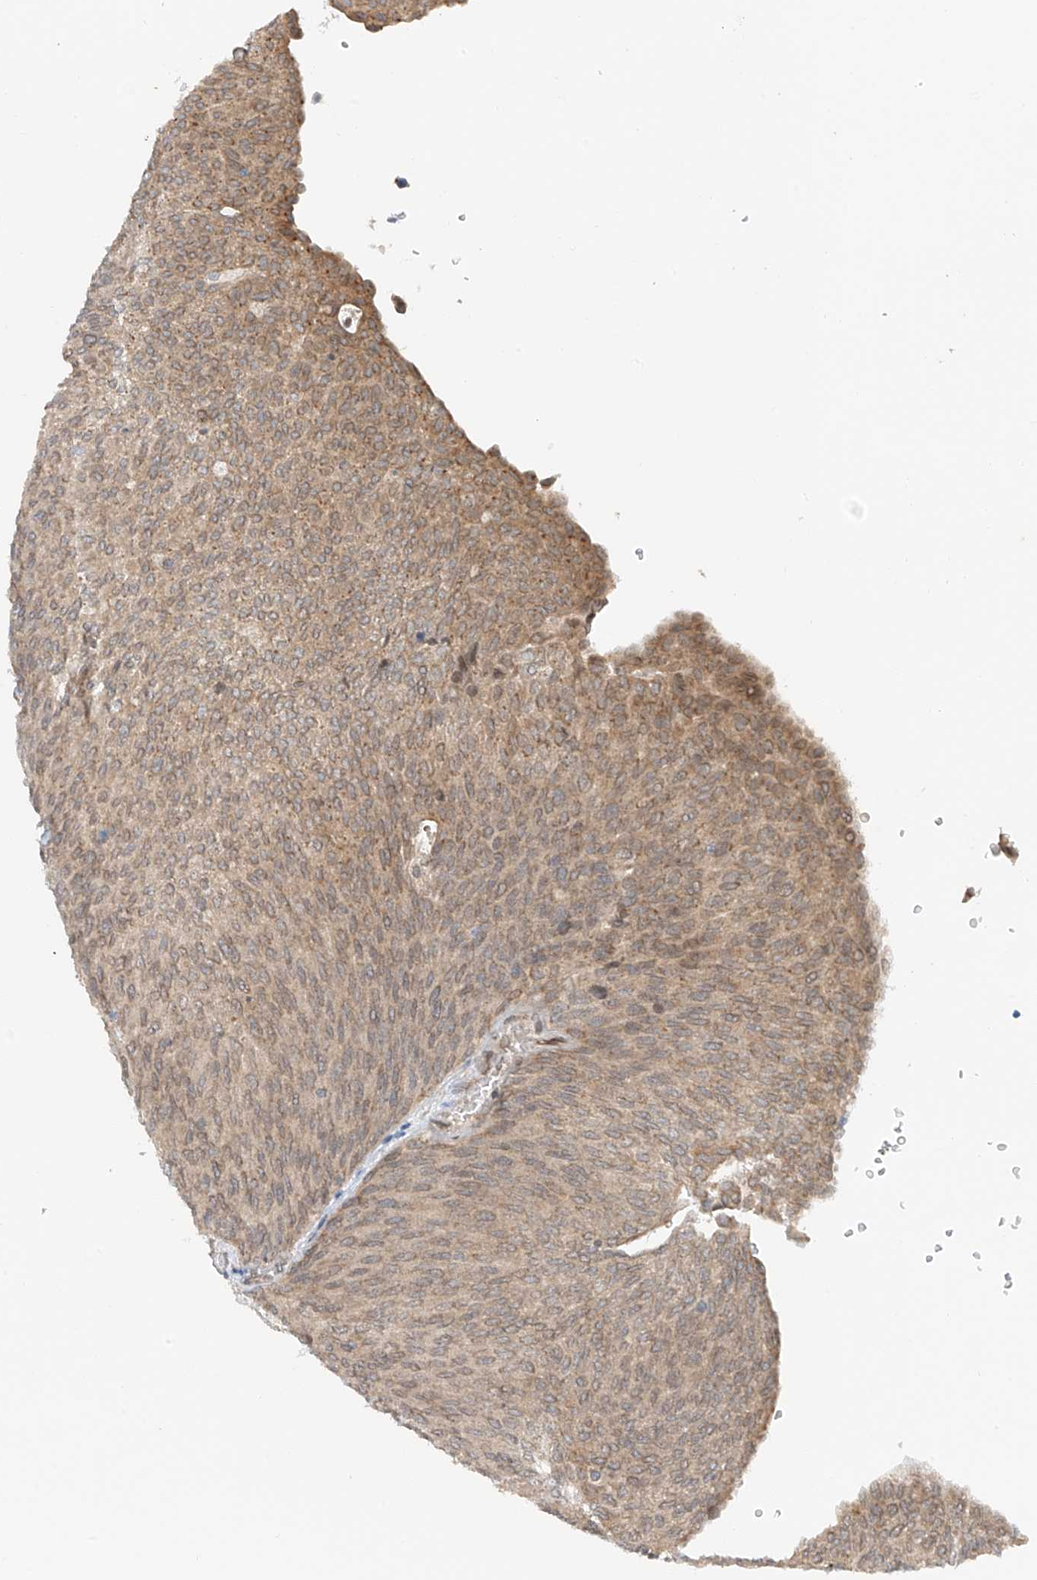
{"staining": {"intensity": "weak", "quantity": ">75%", "location": "cytoplasmic/membranous"}, "tissue": "urothelial cancer", "cell_type": "Tumor cells", "image_type": "cancer", "snomed": [{"axis": "morphology", "description": "Urothelial carcinoma, Low grade"}, {"axis": "topography", "description": "Urinary bladder"}], "caption": "Brown immunohistochemical staining in urothelial cancer shows weak cytoplasmic/membranous positivity in about >75% of tumor cells.", "gene": "STARD9", "patient": {"sex": "female", "age": 79}}